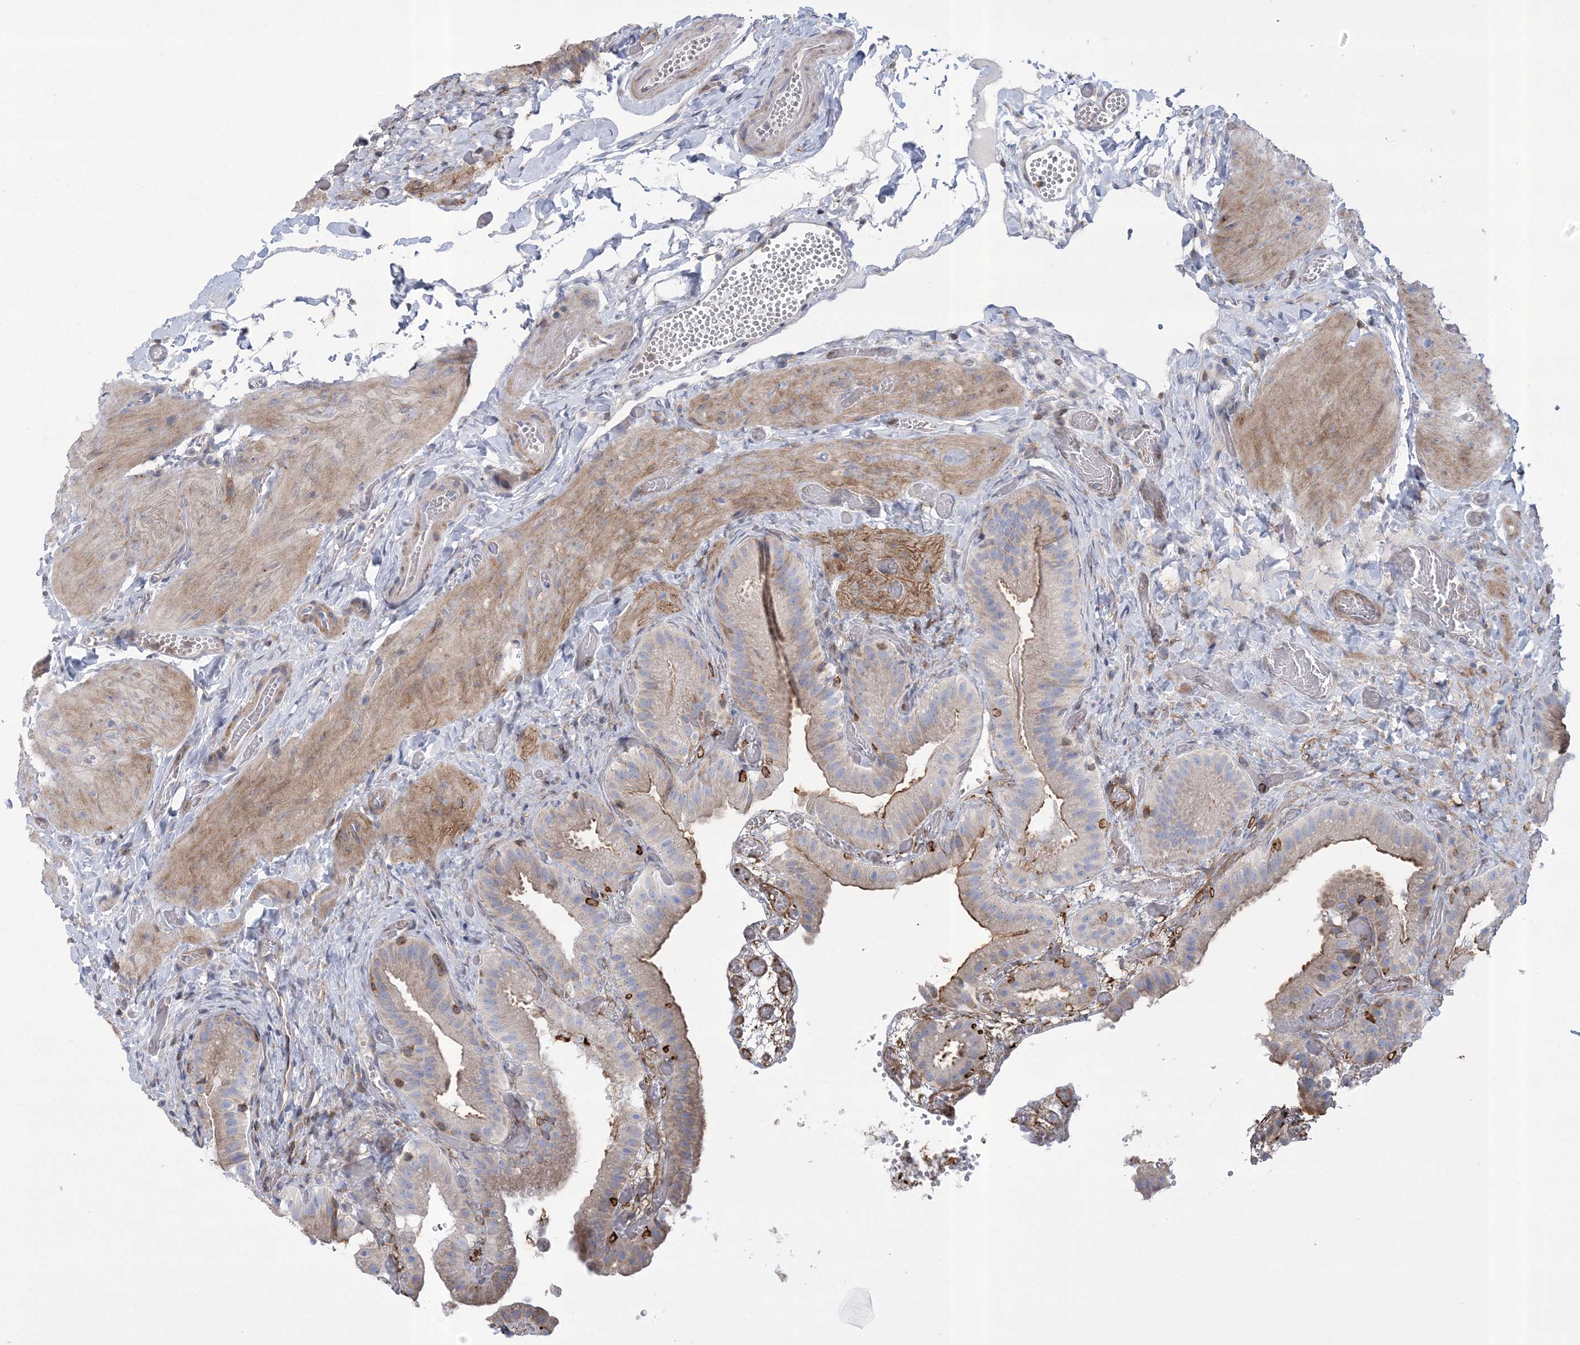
{"staining": {"intensity": "moderate", "quantity": "25%-75%", "location": "cytoplasmic/membranous"}, "tissue": "gallbladder", "cell_type": "Glandular cells", "image_type": "normal", "snomed": [{"axis": "morphology", "description": "Normal tissue, NOS"}, {"axis": "topography", "description": "Gallbladder"}], "caption": "The micrograph demonstrates staining of unremarkable gallbladder, revealing moderate cytoplasmic/membranous protein positivity (brown color) within glandular cells. Nuclei are stained in blue.", "gene": "ARSJ", "patient": {"sex": "female", "age": 64}}